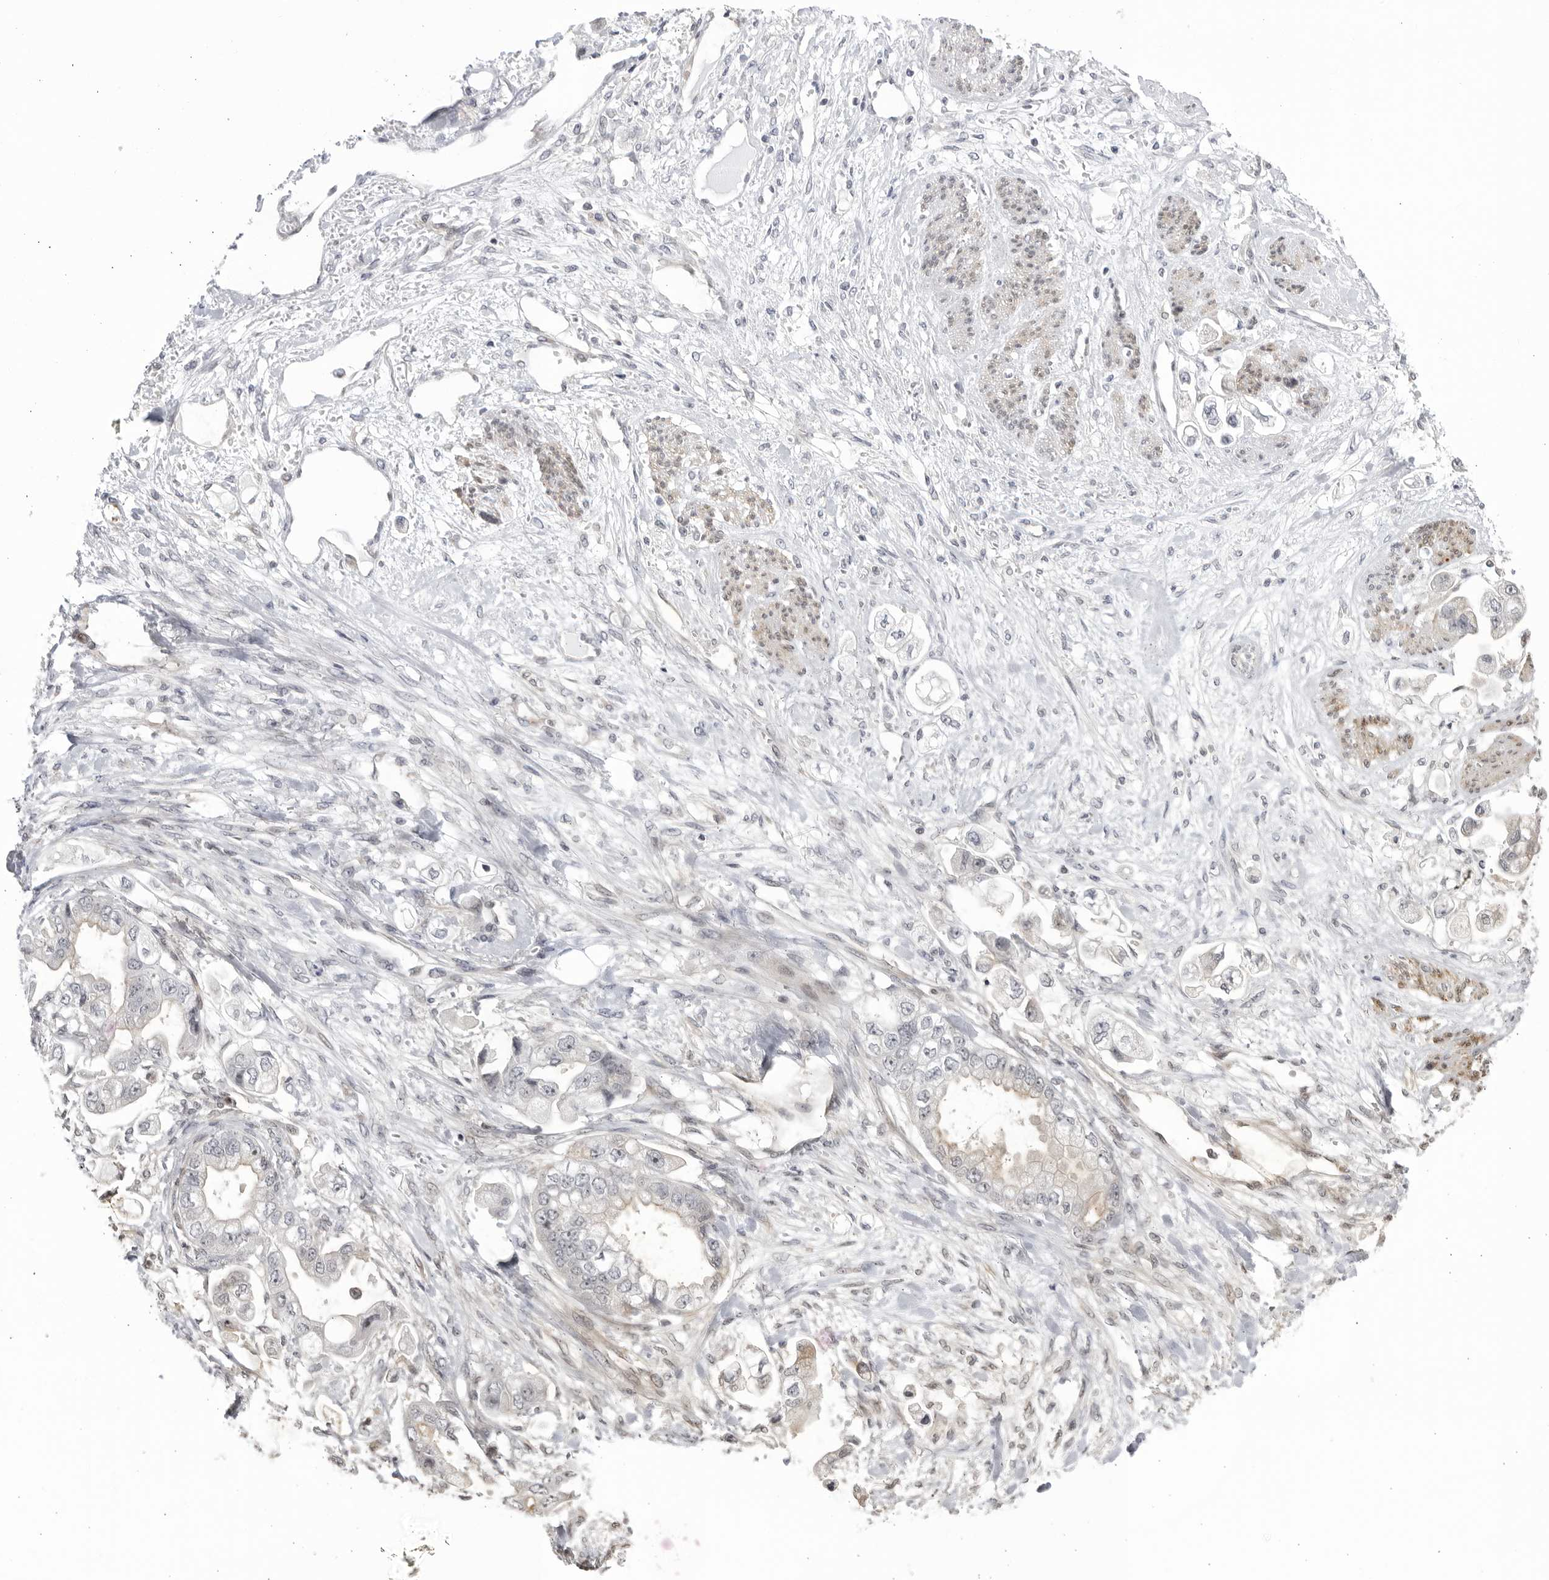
{"staining": {"intensity": "negative", "quantity": "none", "location": "none"}, "tissue": "stomach cancer", "cell_type": "Tumor cells", "image_type": "cancer", "snomed": [{"axis": "morphology", "description": "Adenocarcinoma, NOS"}, {"axis": "topography", "description": "Stomach"}], "caption": "DAB immunohistochemical staining of human stomach adenocarcinoma demonstrates no significant staining in tumor cells. The staining is performed using DAB (3,3'-diaminobenzidine) brown chromogen with nuclei counter-stained in using hematoxylin.", "gene": "CNBD1", "patient": {"sex": "male", "age": 62}}